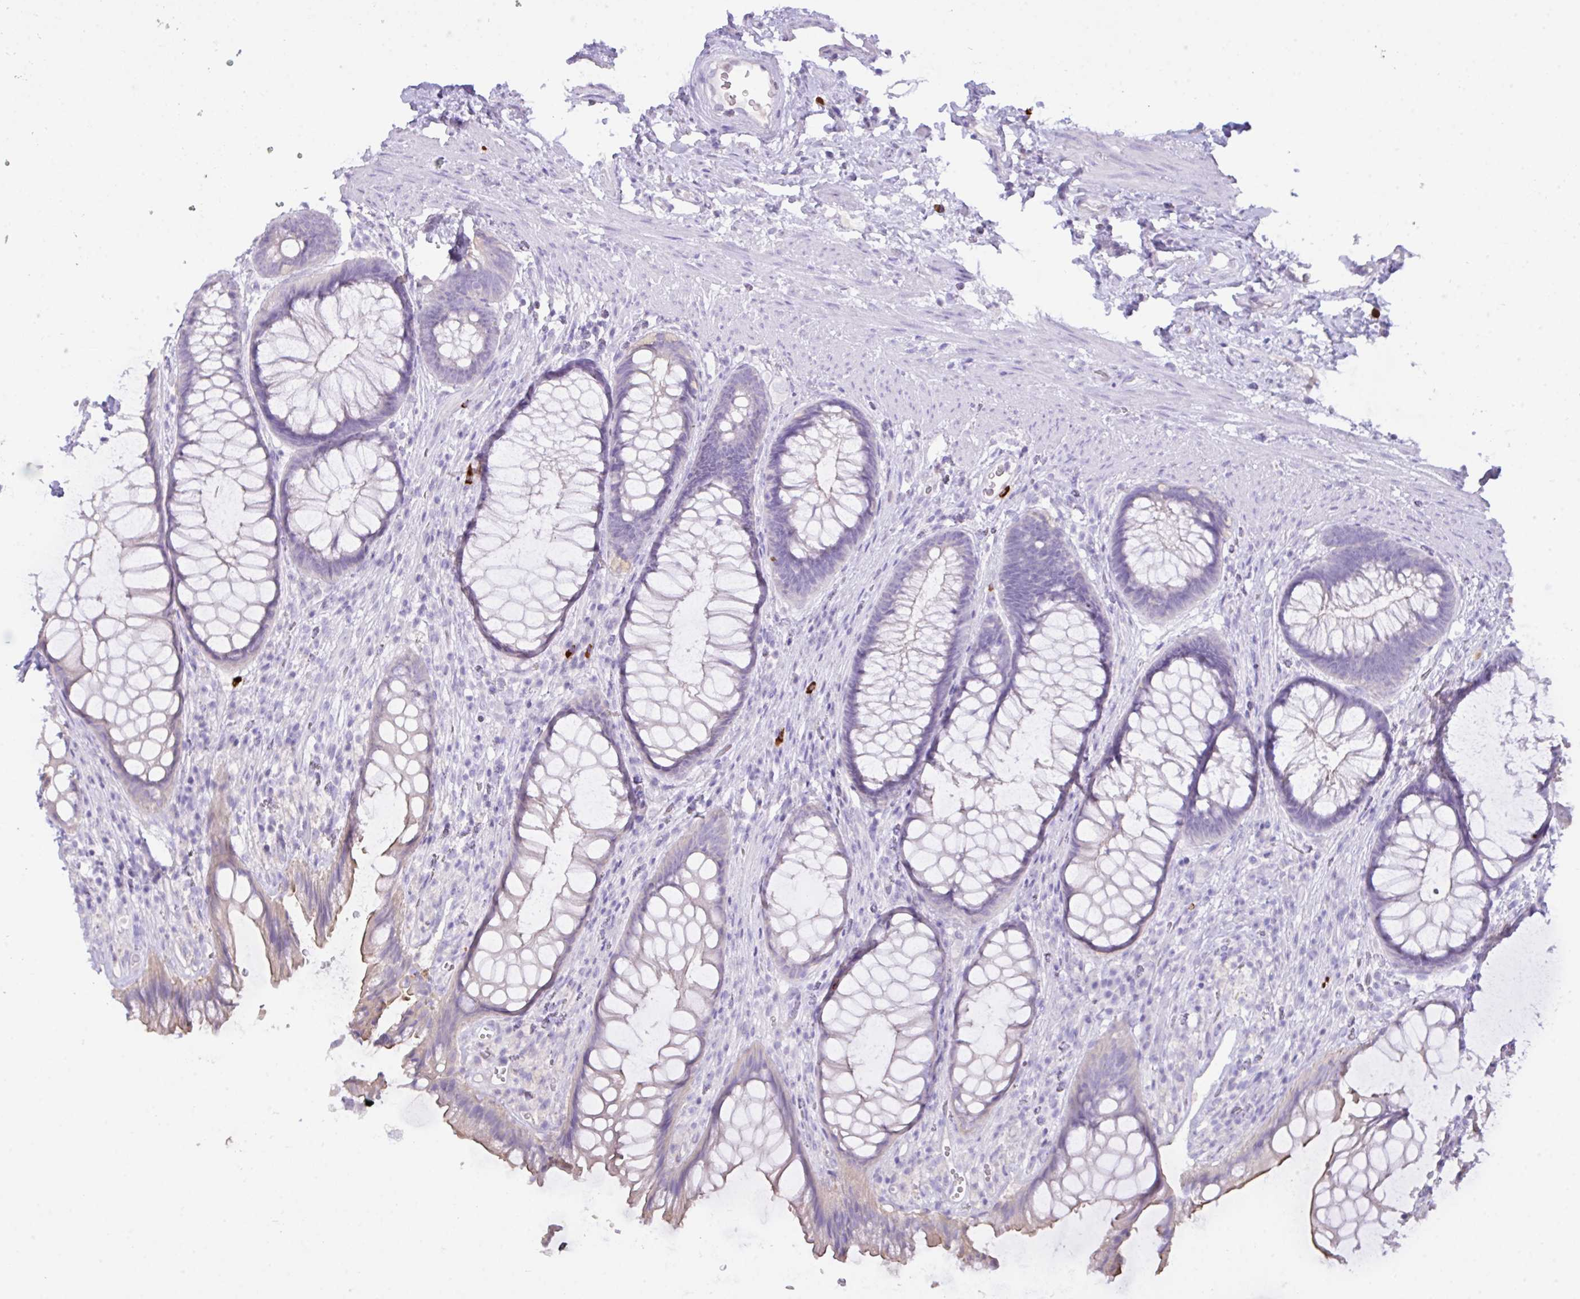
{"staining": {"intensity": "moderate", "quantity": "<25%", "location": "cytoplasmic/membranous"}, "tissue": "rectum", "cell_type": "Glandular cells", "image_type": "normal", "snomed": [{"axis": "morphology", "description": "Normal tissue, NOS"}, {"axis": "topography", "description": "Rectum"}], "caption": "Rectum stained for a protein demonstrates moderate cytoplasmic/membranous positivity in glandular cells. The protein of interest is shown in brown color, while the nuclei are stained blue.", "gene": "CST11", "patient": {"sex": "male", "age": 53}}